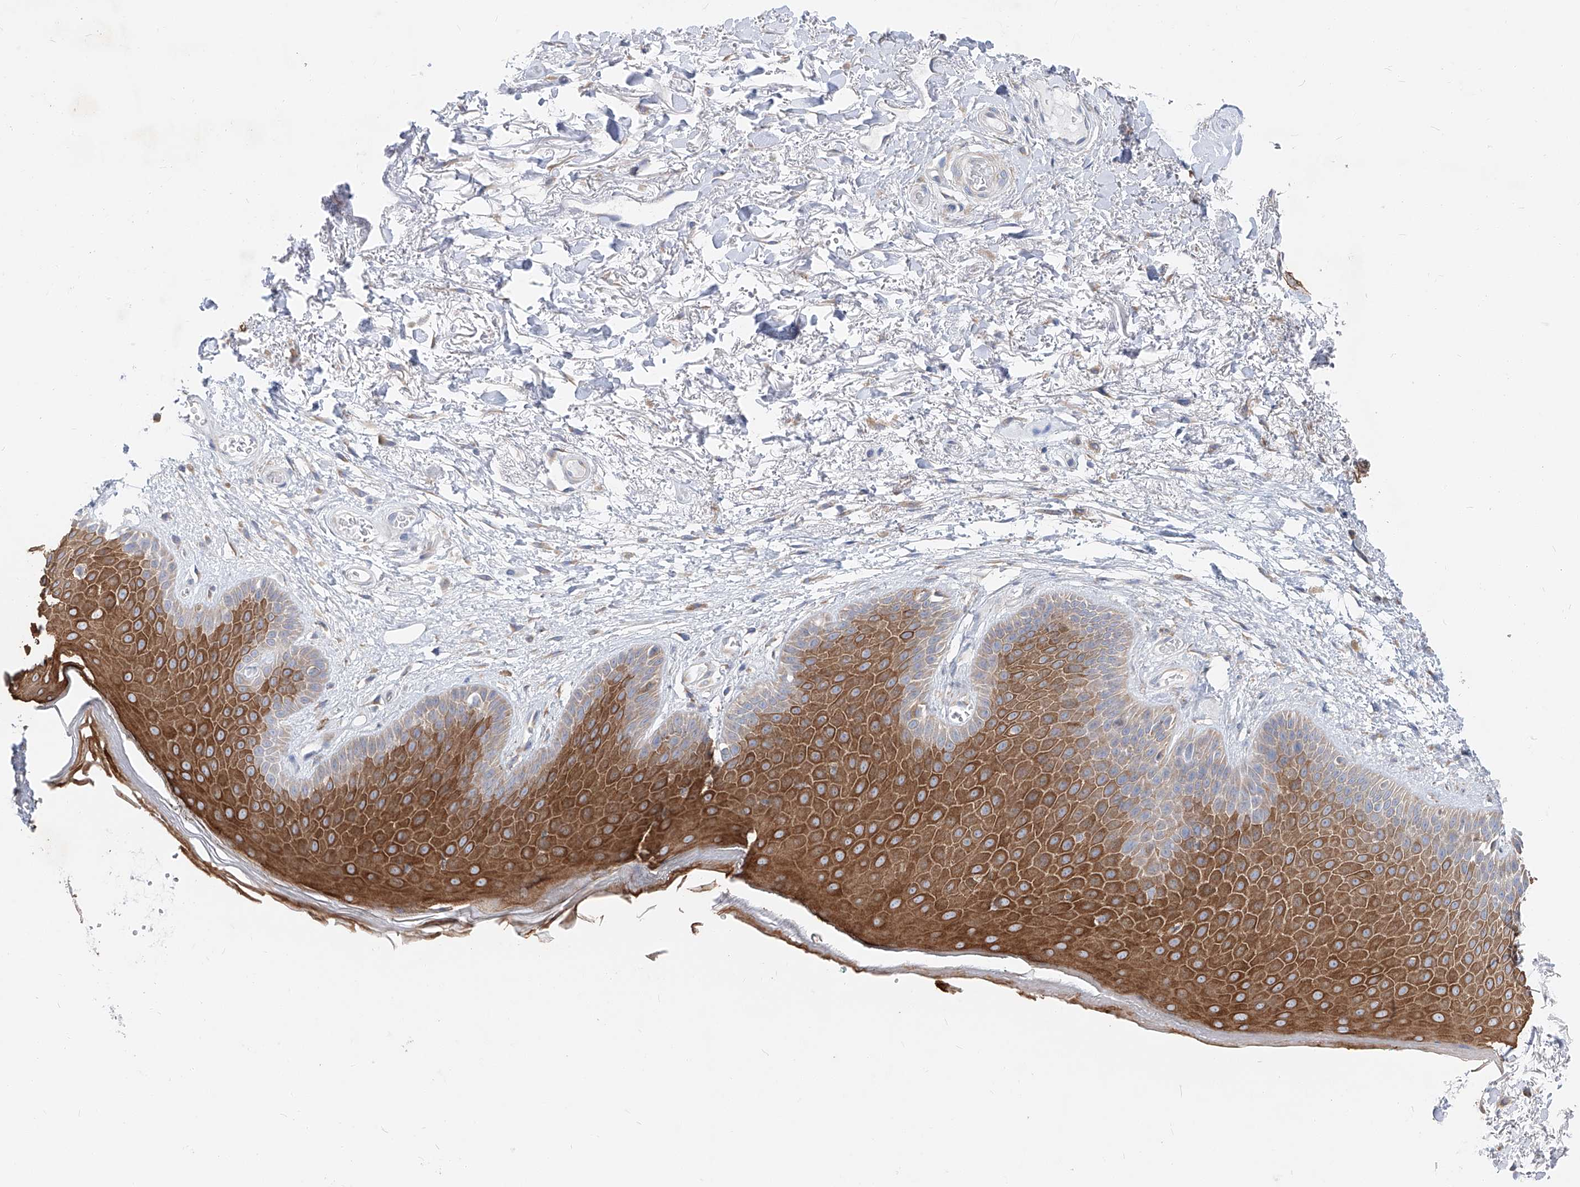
{"staining": {"intensity": "strong", "quantity": "25%-75%", "location": "cytoplasmic/membranous"}, "tissue": "skin", "cell_type": "Epidermal cells", "image_type": "normal", "snomed": [{"axis": "morphology", "description": "Normal tissue, NOS"}, {"axis": "topography", "description": "Anal"}], "caption": "This image shows benign skin stained with immunohistochemistry (IHC) to label a protein in brown. The cytoplasmic/membranous of epidermal cells show strong positivity for the protein. Nuclei are counter-stained blue.", "gene": "UFL1", "patient": {"sex": "male", "age": 74}}